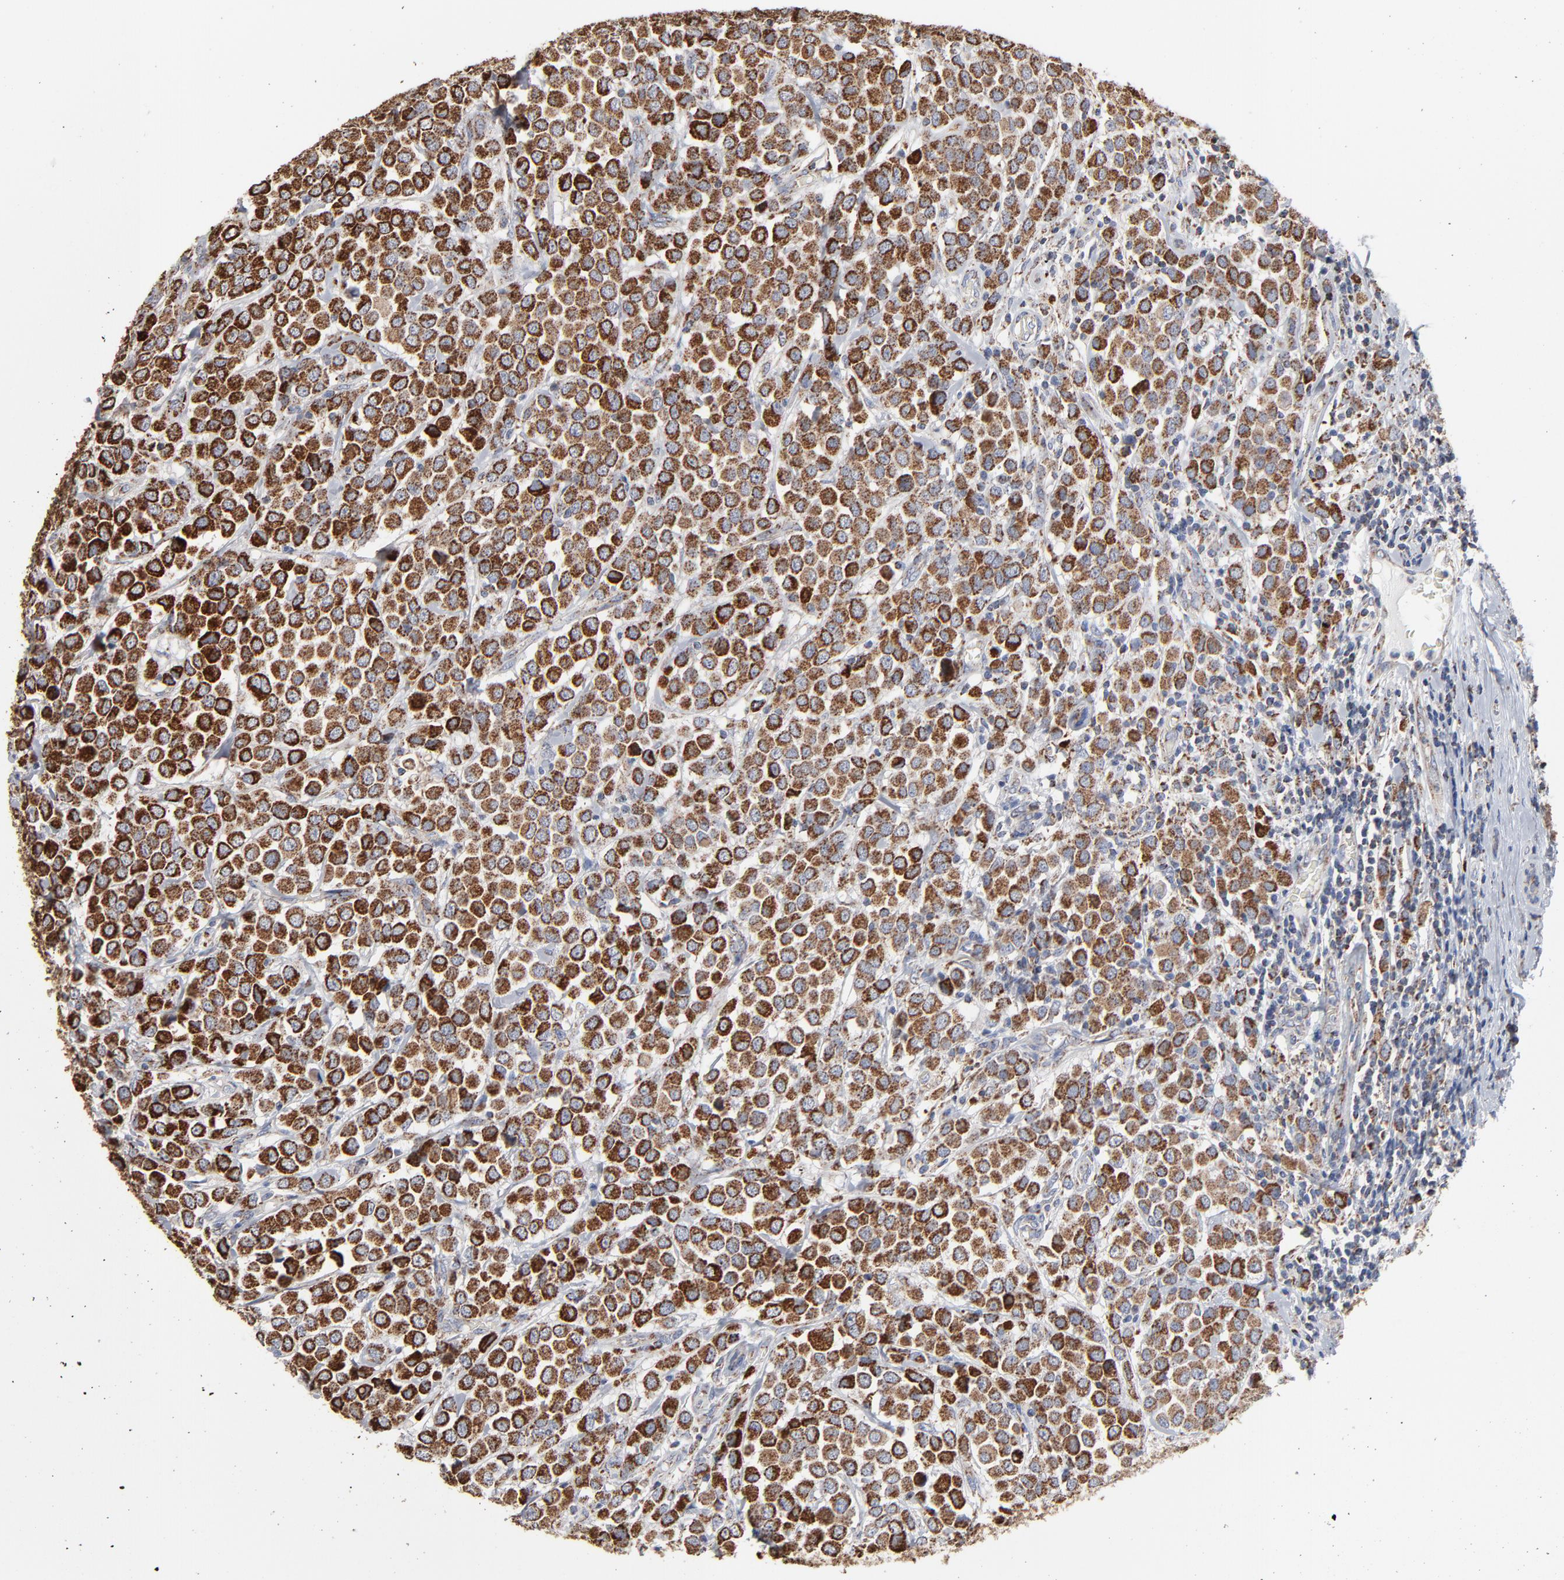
{"staining": {"intensity": "strong", "quantity": ">75%", "location": "cytoplasmic/membranous"}, "tissue": "breast cancer", "cell_type": "Tumor cells", "image_type": "cancer", "snomed": [{"axis": "morphology", "description": "Duct carcinoma"}, {"axis": "topography", "description": "Breast"}], "caption": "Human breast infiltrating ductal carcinoma stained with a protein marker shows strong staining in tumor cells.", "gene": "UQCRC1", "patient": {"sex": "female", "age": 61}}